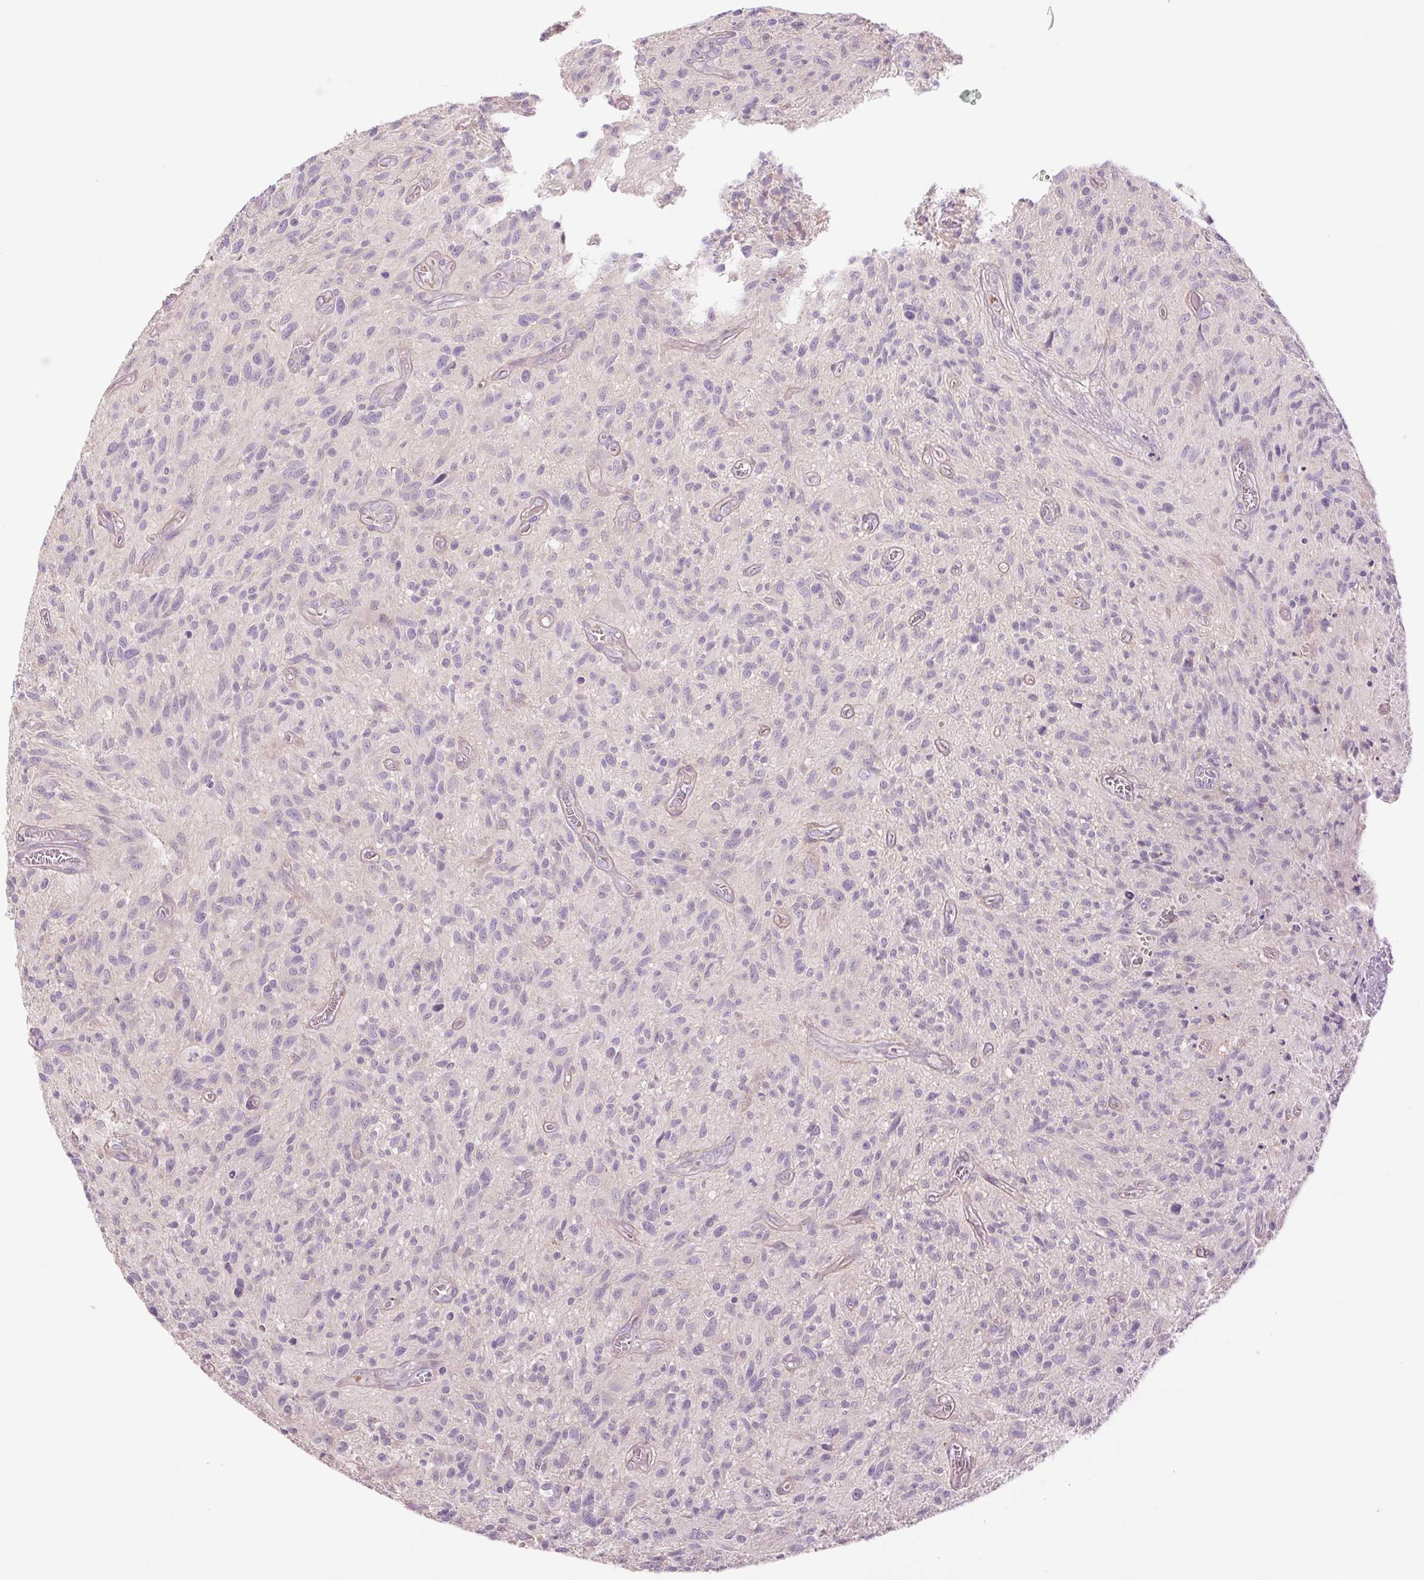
{"staining": {"intensity": "negative", "quantity": "none", "location": "none"}, "tissue": "glioma", "cell_type": "Tumor cells", "image_type": "cancer", "snomed": [{"axis": "morphology", "description": "Glioma, malignant, High grade"}, {"axis": "topography", "description": "Brain"}], "caption": "There is no significant positivity in tumor cells of malignant glioma (high-grade).", "gene": "CTNNA3", "patient": {"sex": "male", "age": 75}}